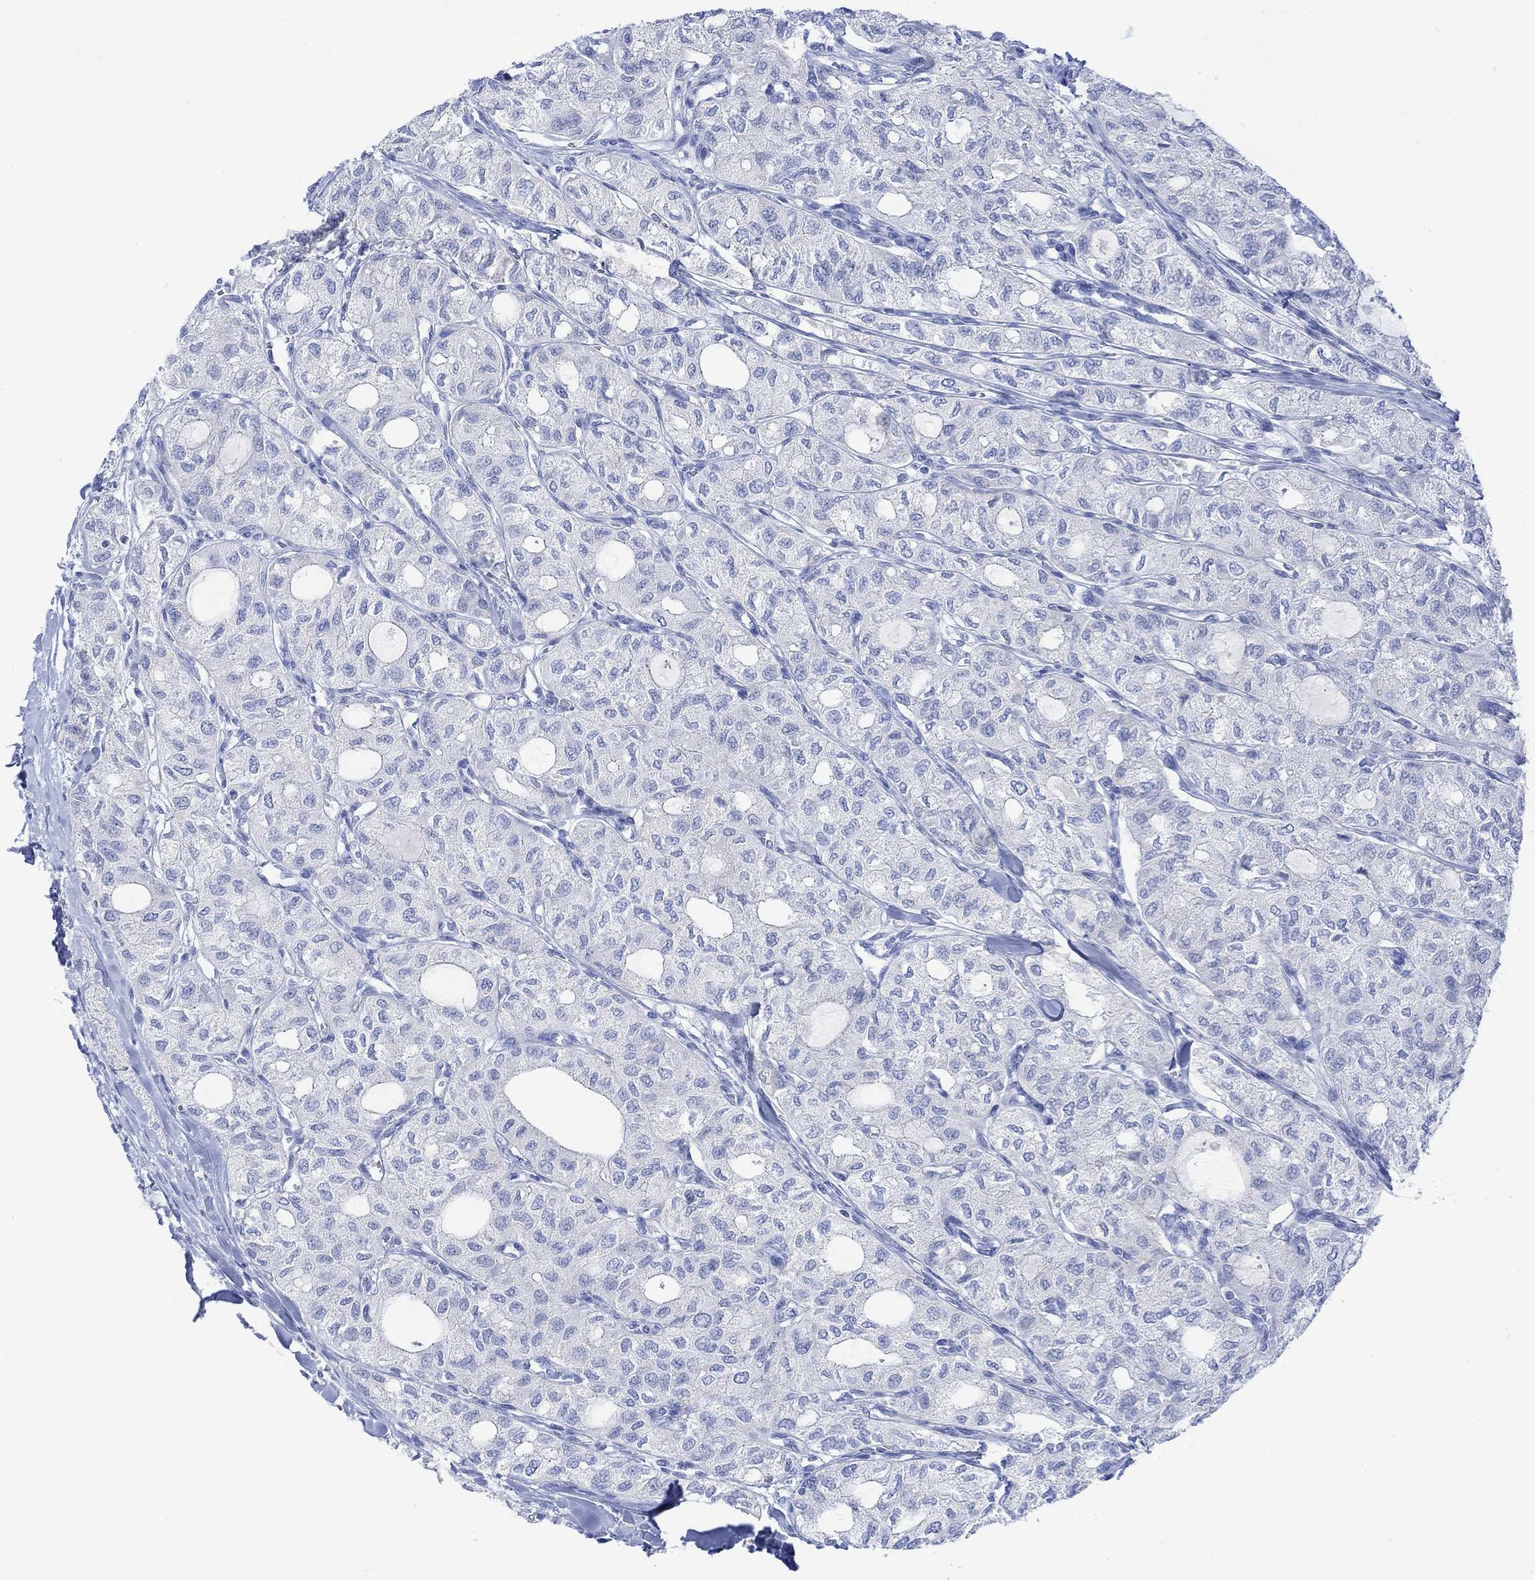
{"staining": {"intensity": "negative", "quantity": "none", "location": "none"}, "tissue": "thyroid cancer", "cell_type": "Tumor cells", "image_type": "cancer", "snomed": [{"axis": "morphology", "description": "Follicular adenoma carcinoma, NOS"}, {"axis": "topography", "description": "Thyroid gland"}], "caption": "DAB (3,3'-diaminobenzidine) immunohistochemical staining of human thyroid cancer exhibits no significant staining in tumor cells.", "gene": "CALCA", "patient": {"sex": "male", "age": 75}}